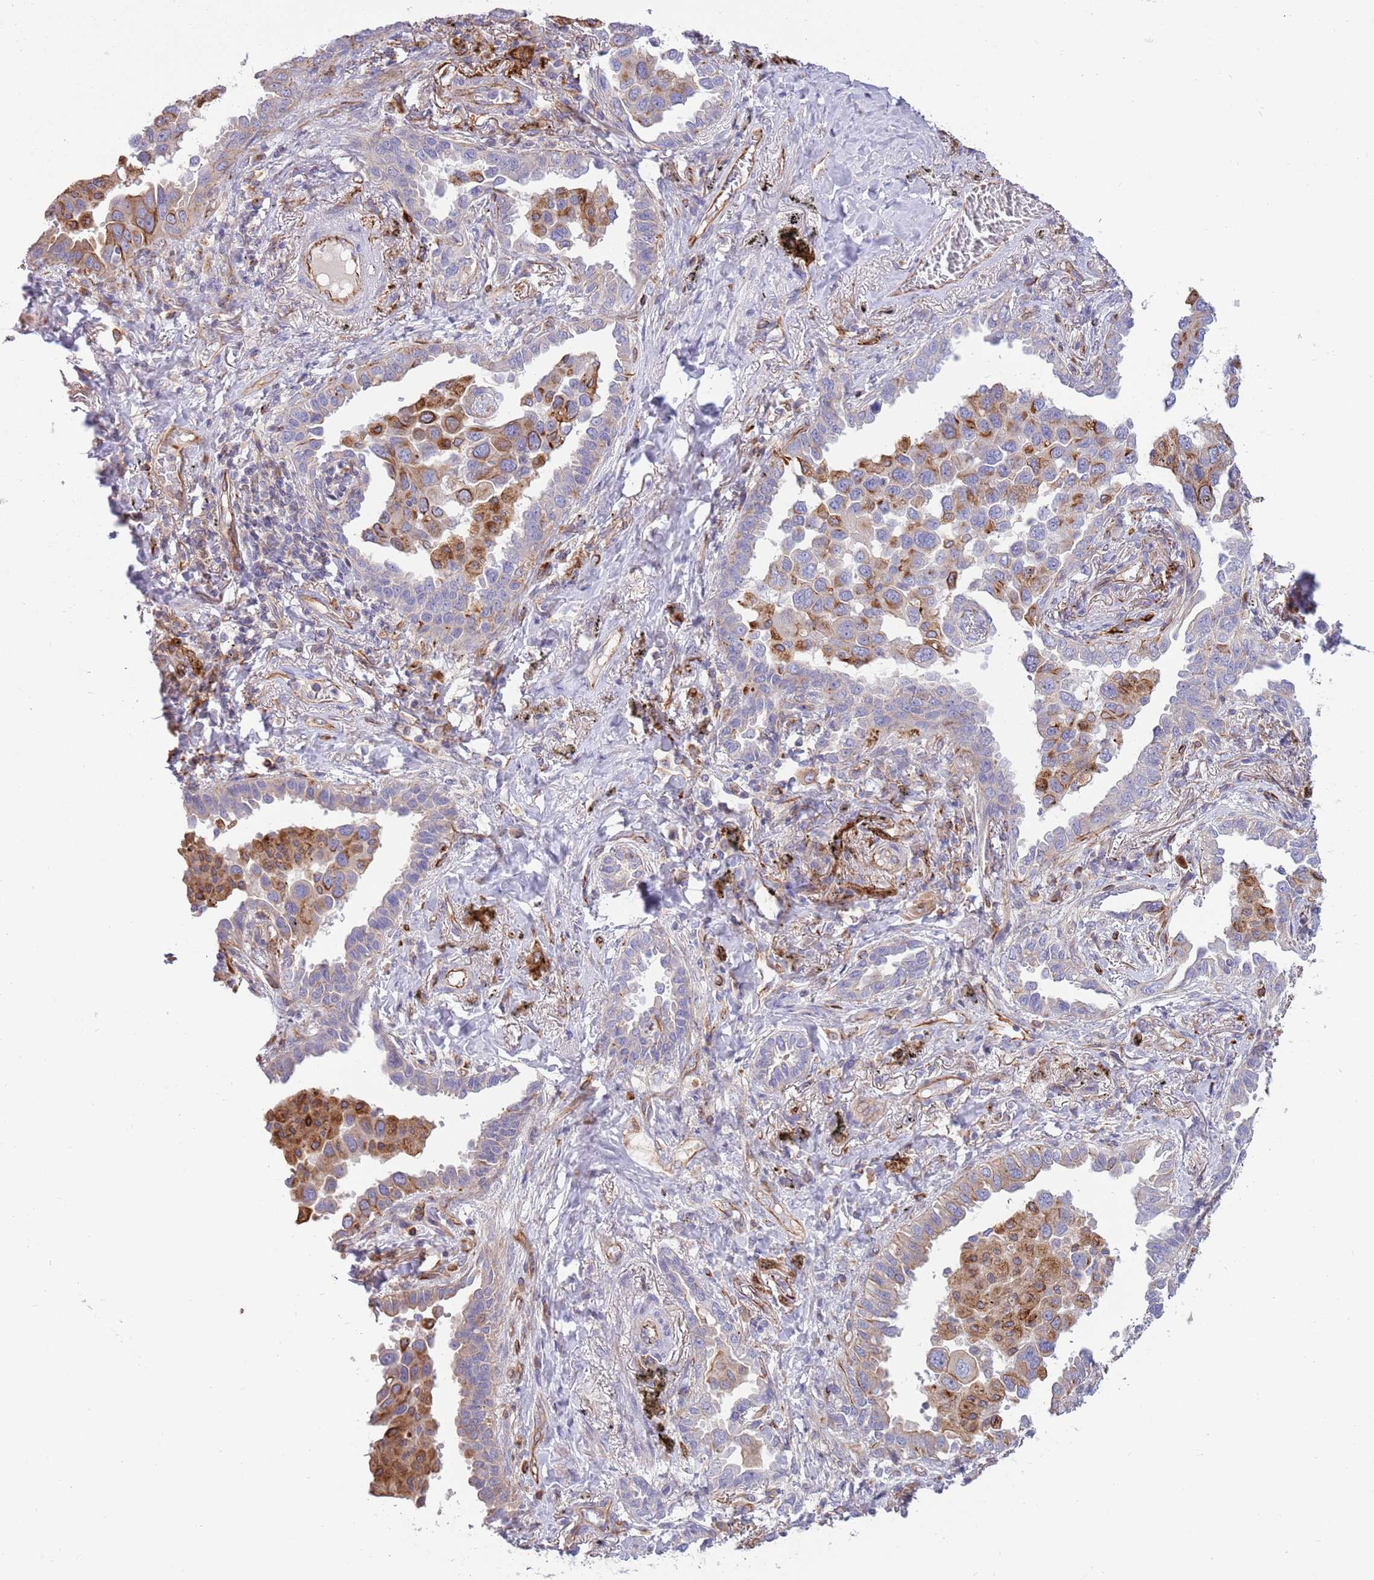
{"staining": {"intensity": "moderate", "quantity": "25%-75%", "location": "cytoplasmic/membranous"}, "tissue": "lung cancer", "cell_type": "Tumor cells", "image_type": "cancer", "snomed": [{"axis": "morphology", "description": "Adenocarcinoma, NOS"}, {"axis": "topography", "description": "Lung"}], "caption": "IHC of lung cancer exhibits medium levels of moderate cytoplasmic/membranous expression in about 25%-75% of tumor cells.", "gene": "MOGAT1", "patient": {"sex": "male", "age": 67}}